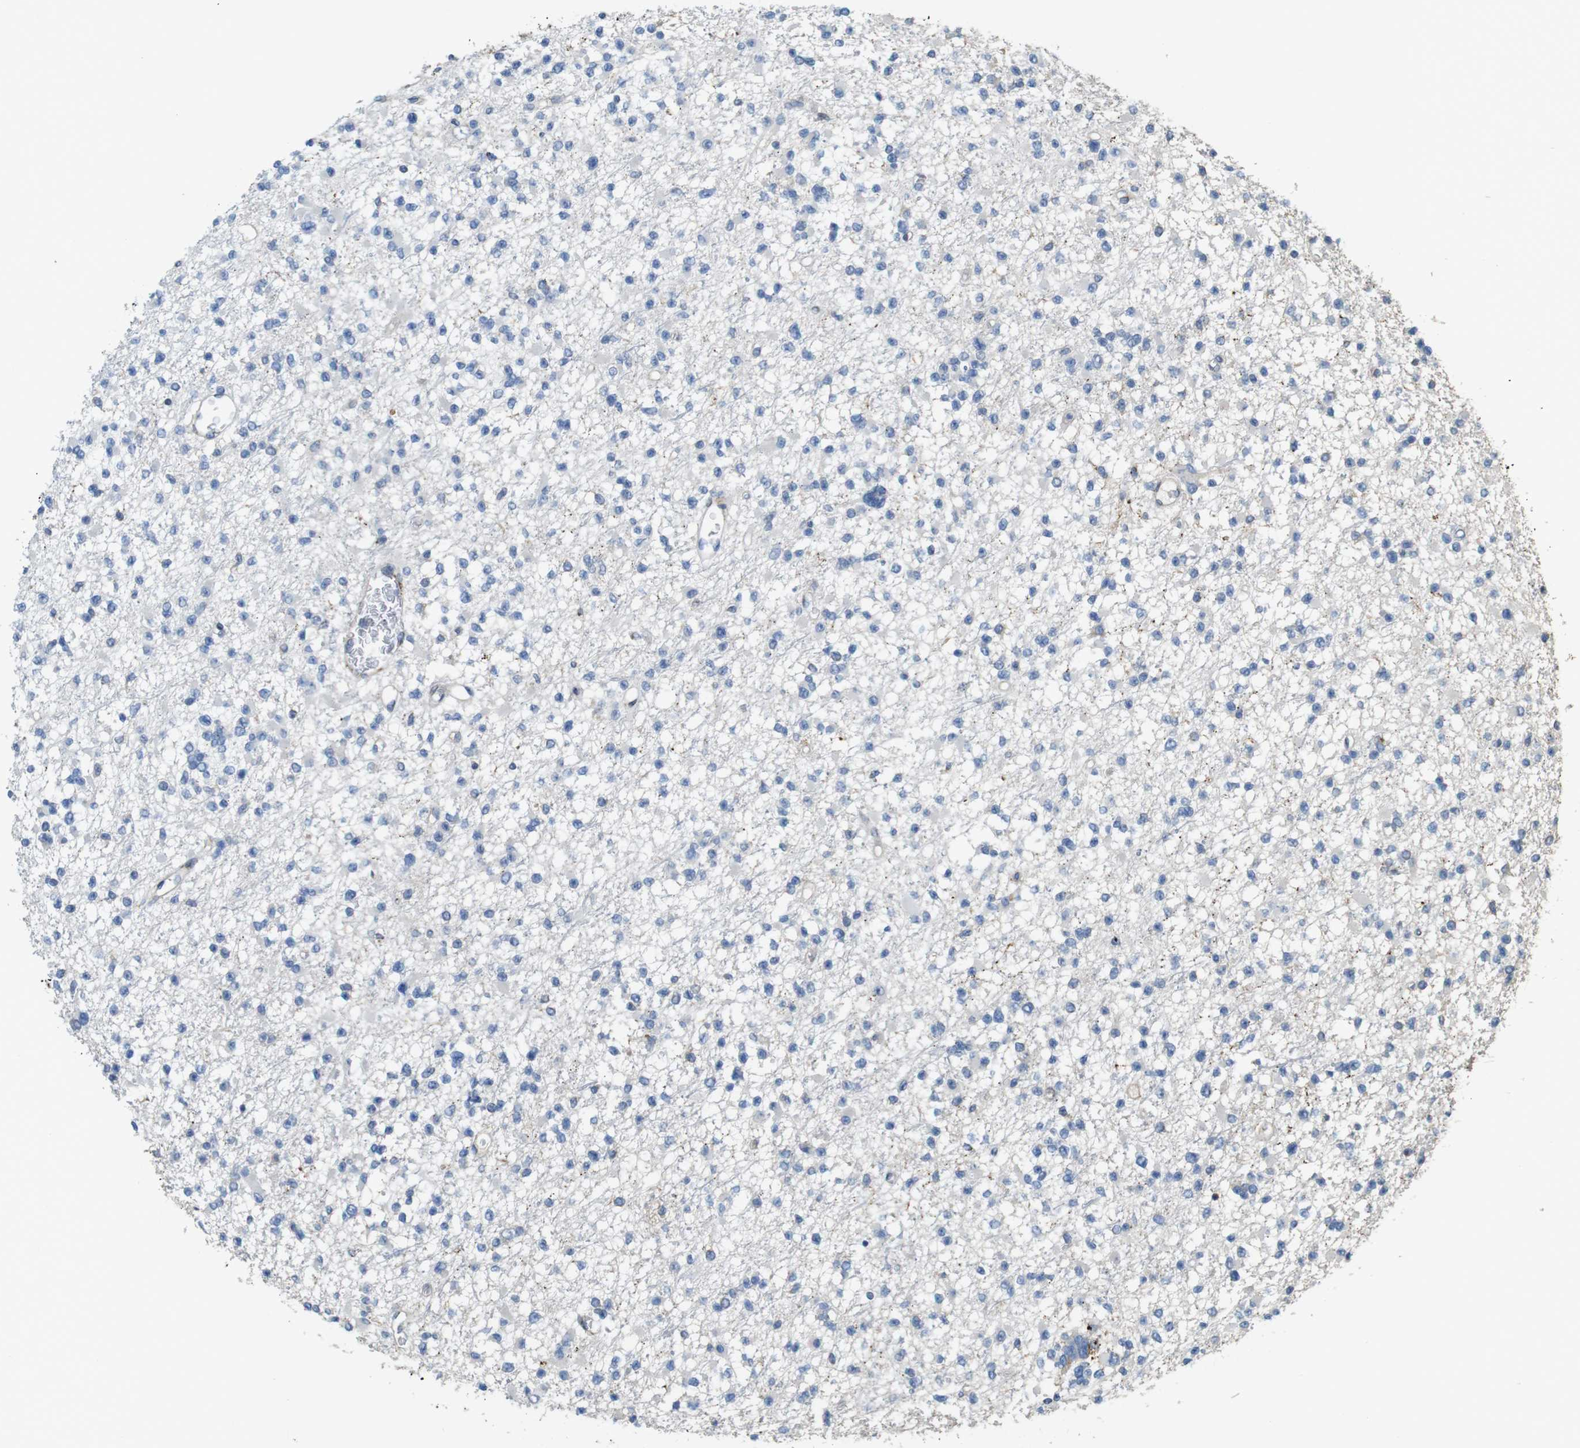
{"staining": {"intensity": "negative", "quantity": "none", "location": "none"}, "tissue": "glioma", "cell_type": "Tumor cells", "image_type": "cancer", "snomed": [{"axis": "morphology", "description": "Glioma, malignant, Low grade"}, {"axis": "topography", "description": "Brain"}], "caption": "IHC of glioma shows no staining in tumor cells. Brightfield microscopy of immunohistochemistry (IHC) stained with DAB (3,3'-diaminobenzidine) (brown) and hematoxylin (blue), captured at high magnification.", "gene": "PCOLCE2", "patient": {"sex": "female", "age": 22}}